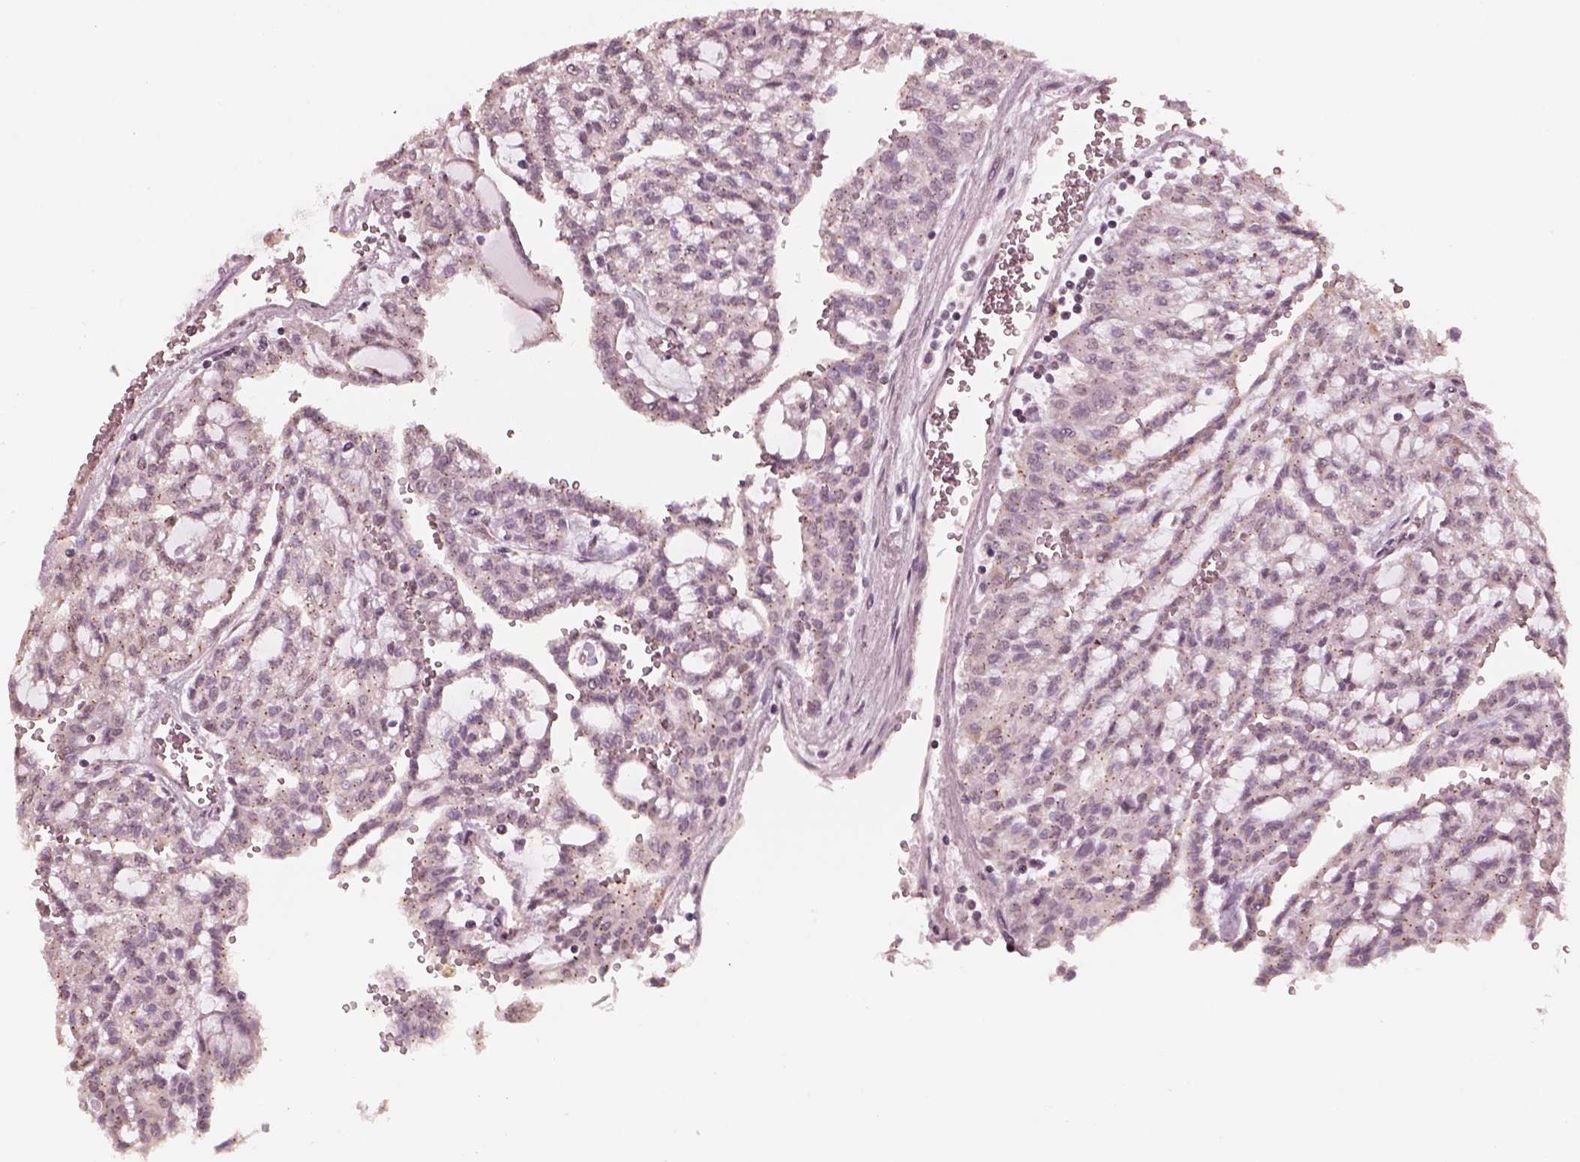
{"staining": {"intensity": "weak", "quantity": "<25%", "location": "cytoplasmic/membranous"}, "tissue": "renal cancer", "cell_type": "Tumor cells", "image_type": "cancer", "snomed": [{"axis": "morphology", "description": "Adenocarcinoma, NOS"}, {"axis": "topography", "description": "Kidney"}], "caption": "The histopathology image demonstrates no staining of tumor cells in renal cancer.", "gene": "SLC7A4", "patient": {"sex": "male", "age": 63}}